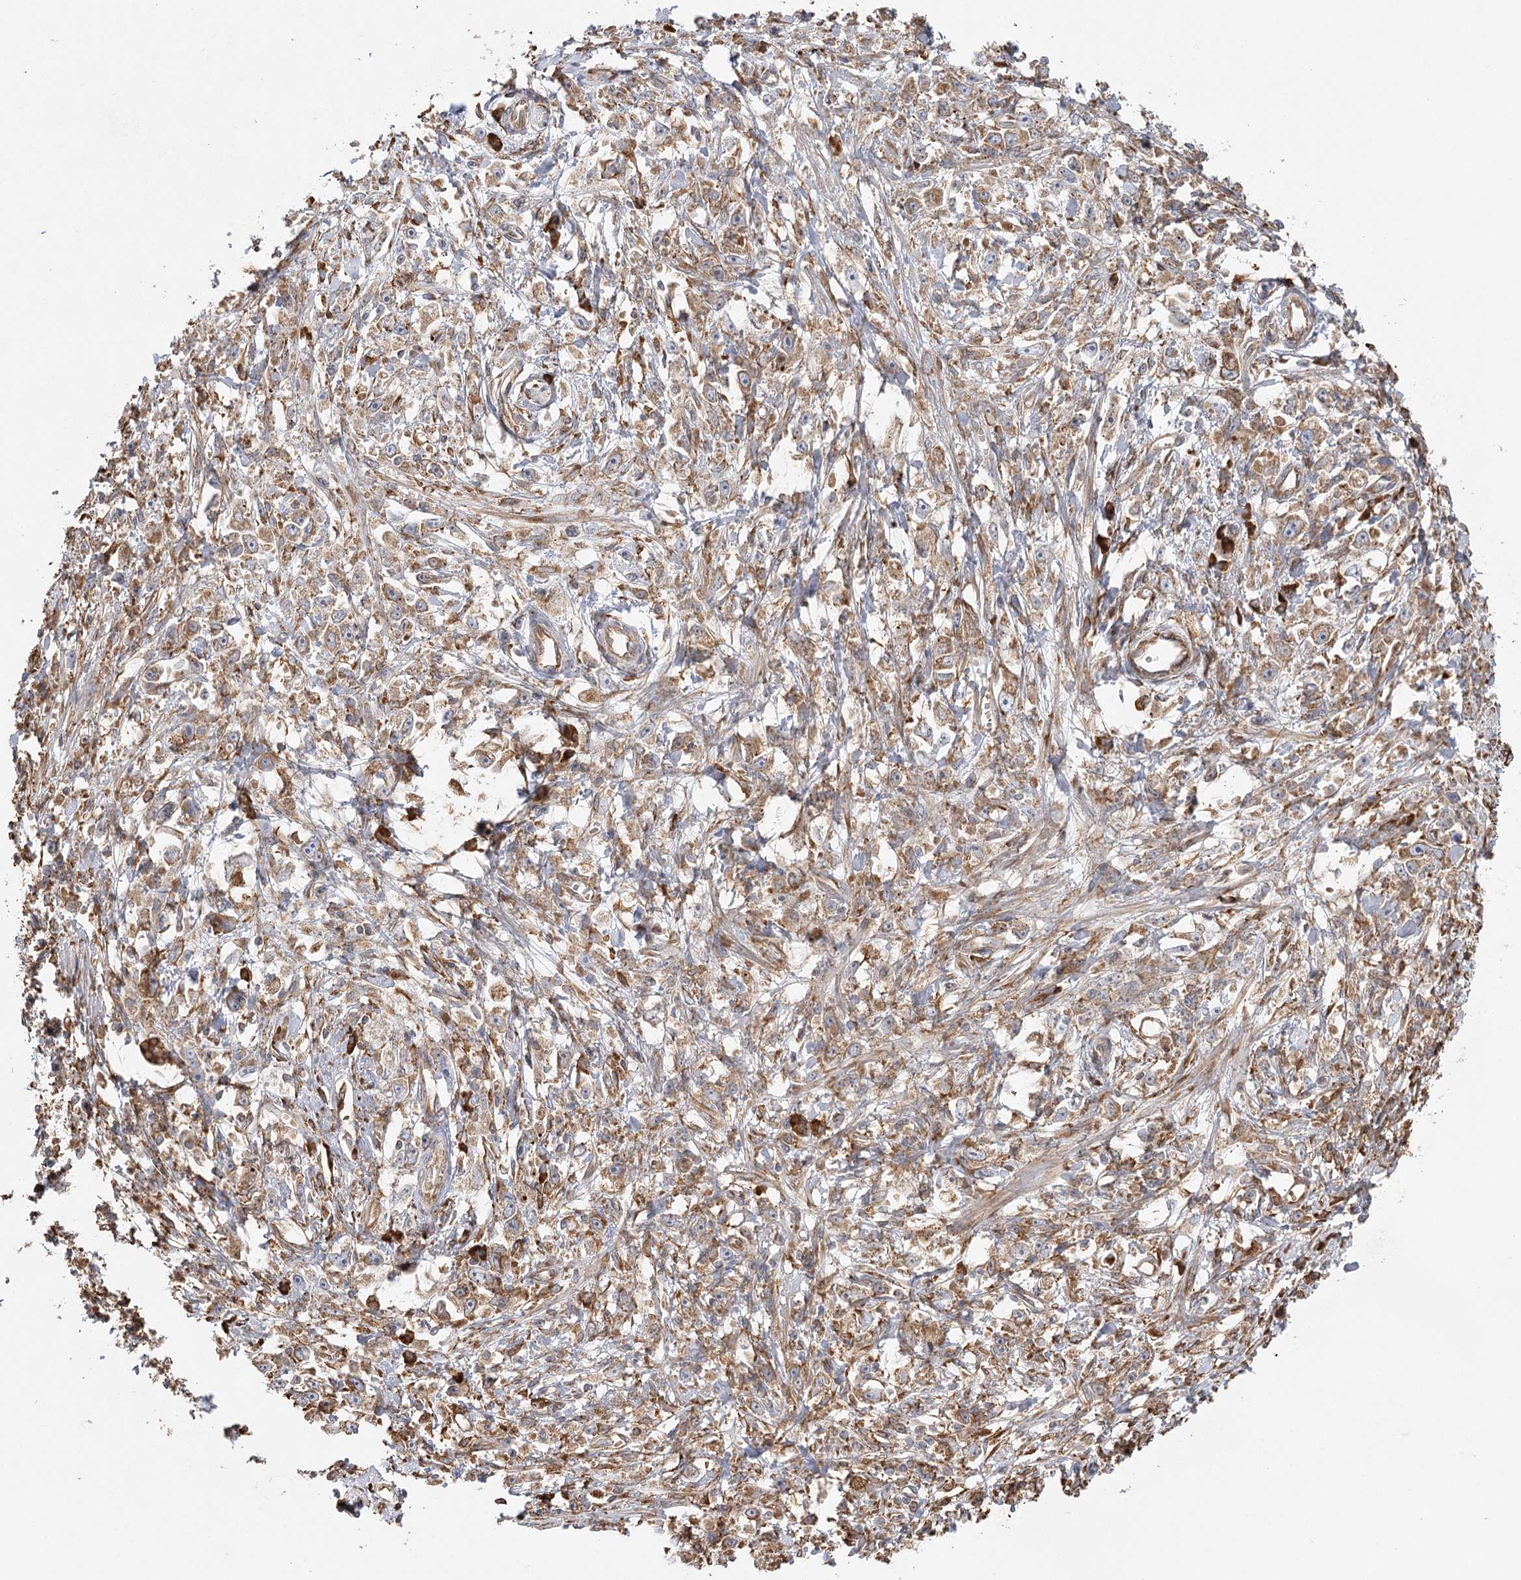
{"staining": {"intensity": "moderate", "quantity": ">75%", "location": "cytoplasmic/membranous"}, "tissue": "stomach cancer", "cell_type": "Tumor cells", "image_type": "cancer", "snomed": [{"axis": "morphology", "description": "Adenocarcinoma, NOS"}, {"axis": "topography", "description": "Stomach"}], "caption": "A brown stain highlights moderate cytoplasmic/membranous staining of a protein in human stomach cancer tumor cells.", "gene": "ACAP2", "patient": {"sex": "female", "age": 59}}